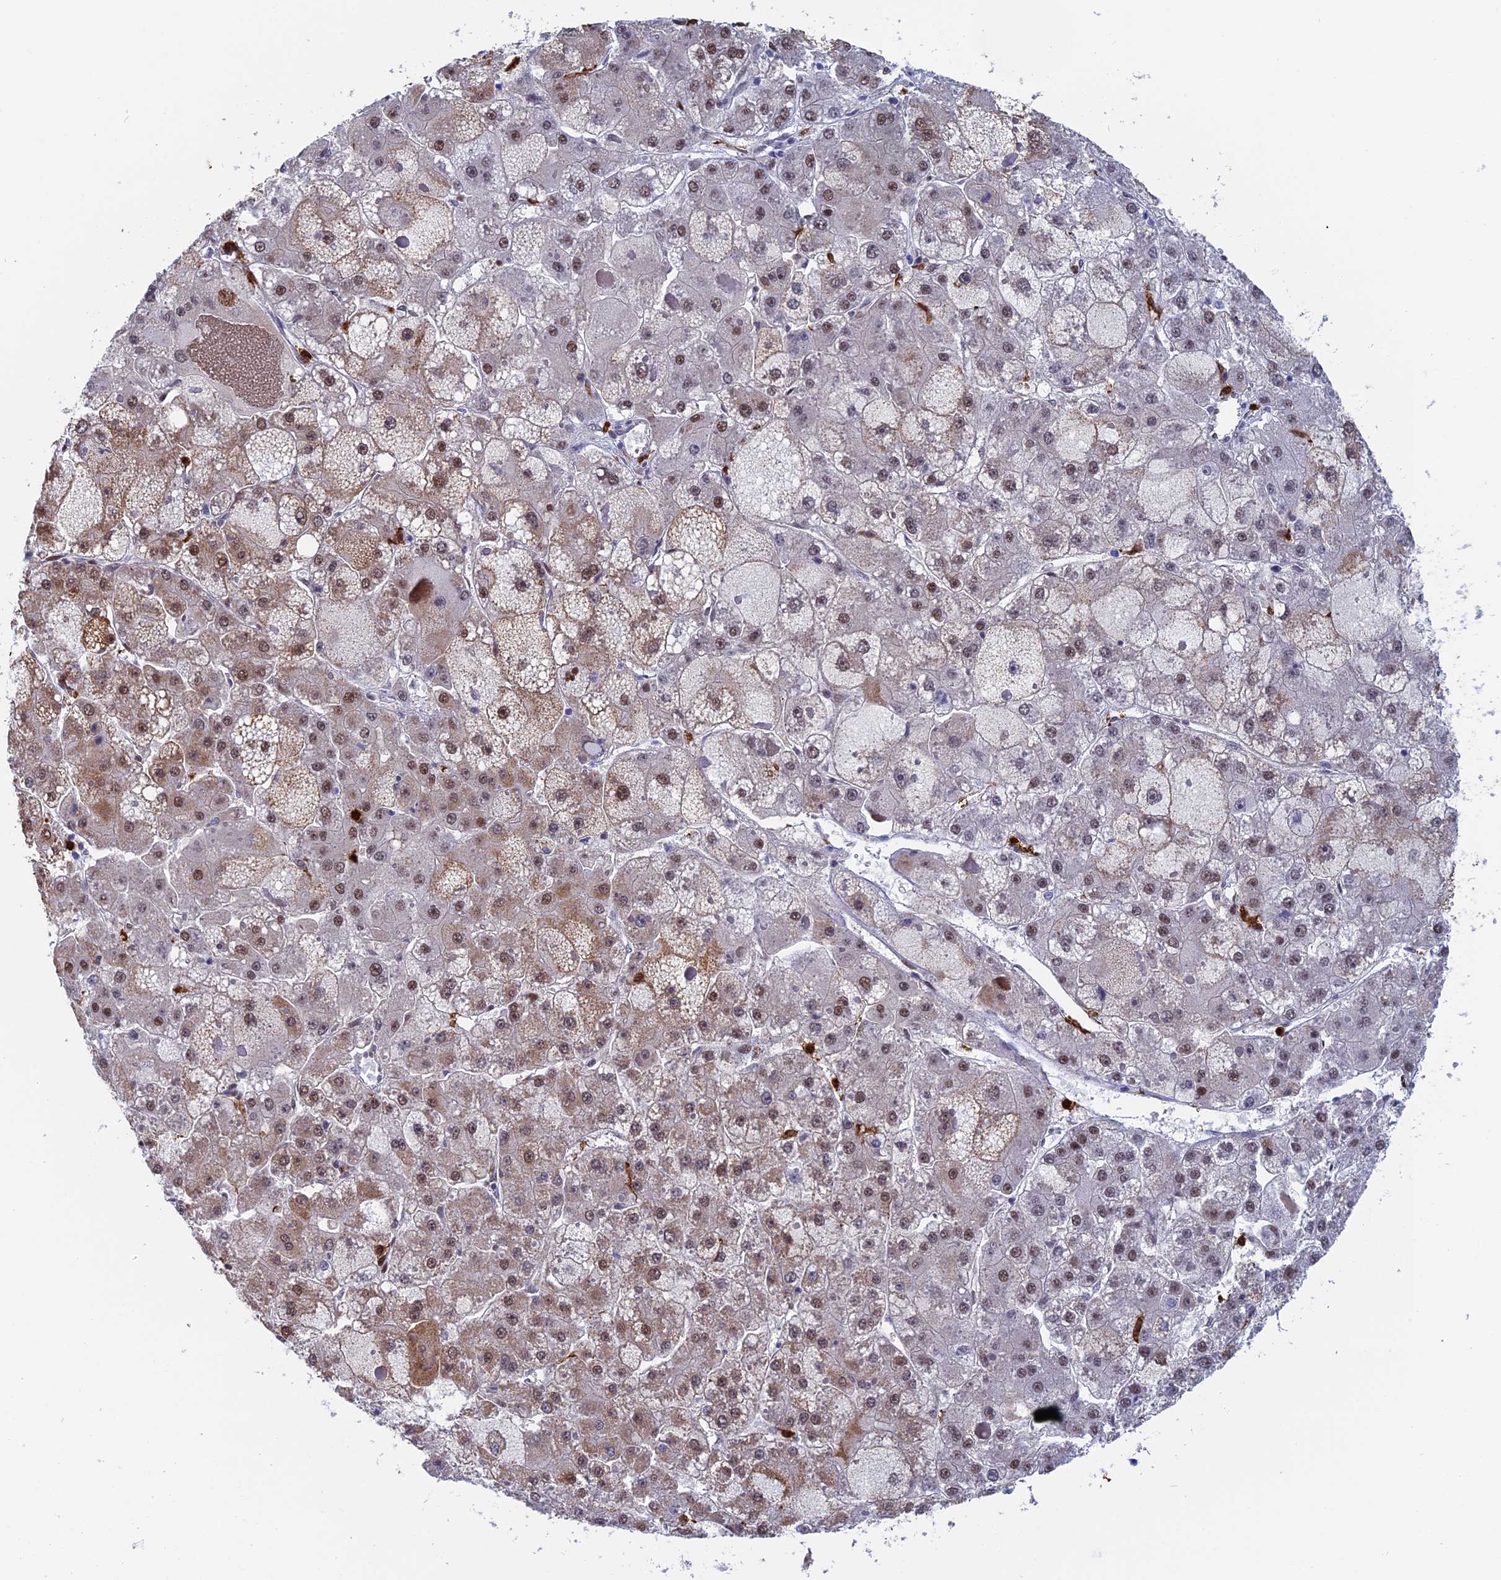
{"staining": {"intensity": "moderate", "quantity": "25%-75%", "location": "cytoplasmic/membranous,nuclear"}, "tissue": "liver cancer", "cell_type": "Tumor cells", "image_type": "cancer", "snomed": [{"axis": "morphology", "description": "Carcinoma, Hepatocellular, NOS"}, {"axis": "topography", "description": "Liver"}], "caption": "The image demonstrates a brown stain indicating the presence of a protein in the cytoplasmic/membranous and nuclear of tumor cells in liver cancer.", "gene": "SLC26A1", "patient": {"sex": "female", "age": 73}}